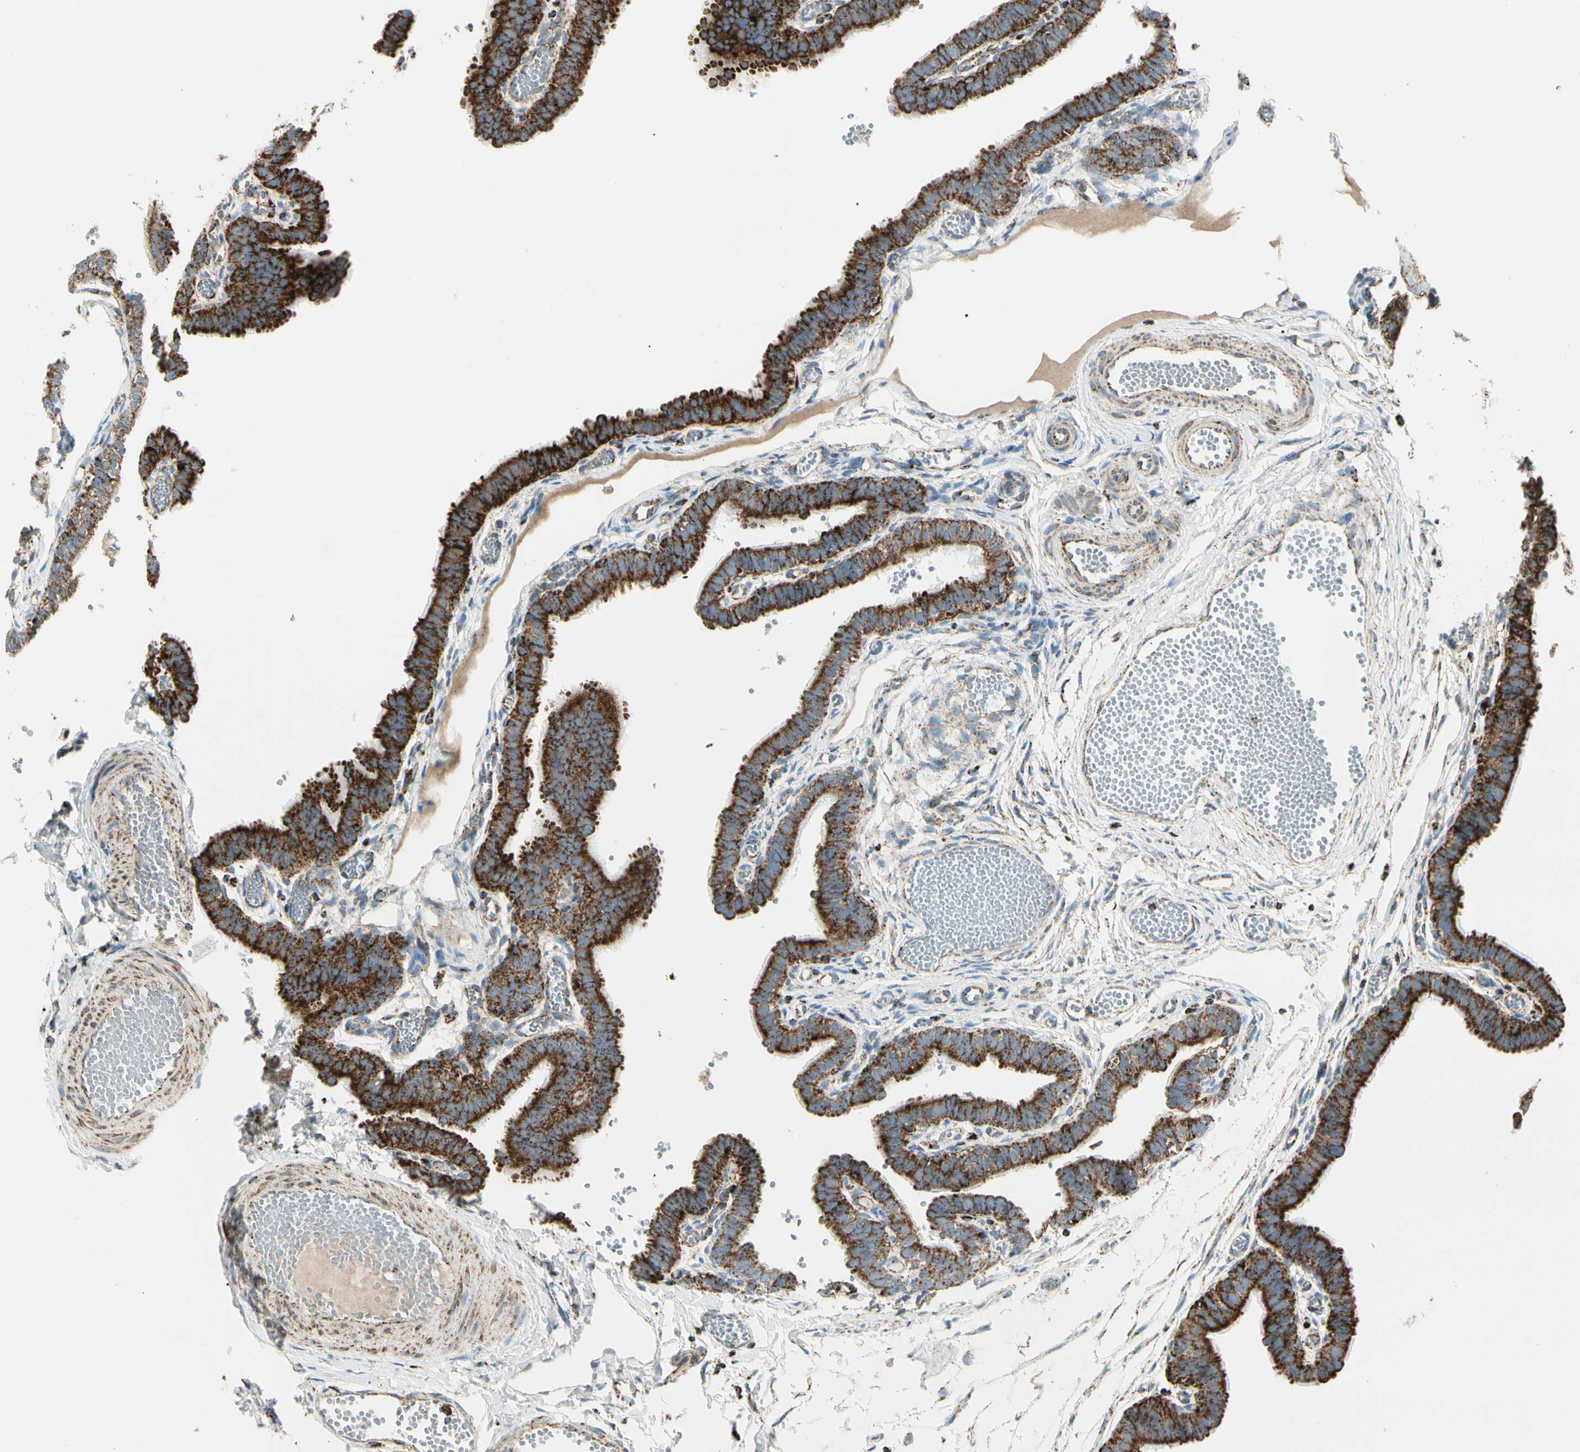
{"staining": {"intensity": "strong", "quantity": ">75%", "location": "cytoplasmic/membranous"}, "tissue": "fallopian tube", "cell_type": "Glandular cells", "image_type": "normal", "snomed": [{"axis": "morphology", "description": "Normal tissue, NOS"}, {"axis": "topography", "description": "Fallopian tube"}, {"axis": "topography", "description": "Placenta"}], "caption": "High-power microscopy captured an immunohistochemistry (IHC) histopathology image of normal fallopian tube, revealing strong cytoplasmic/membranous positivity in approximately >75% of glandular cells. Using DAB (3,3'-diaminobenzidine) (brown) and hematoxylin (blue) stains, captured at high magnification using brightfield microscopy.", "gene": "ME2", "patient": {"sex": "female", "age": 34}}